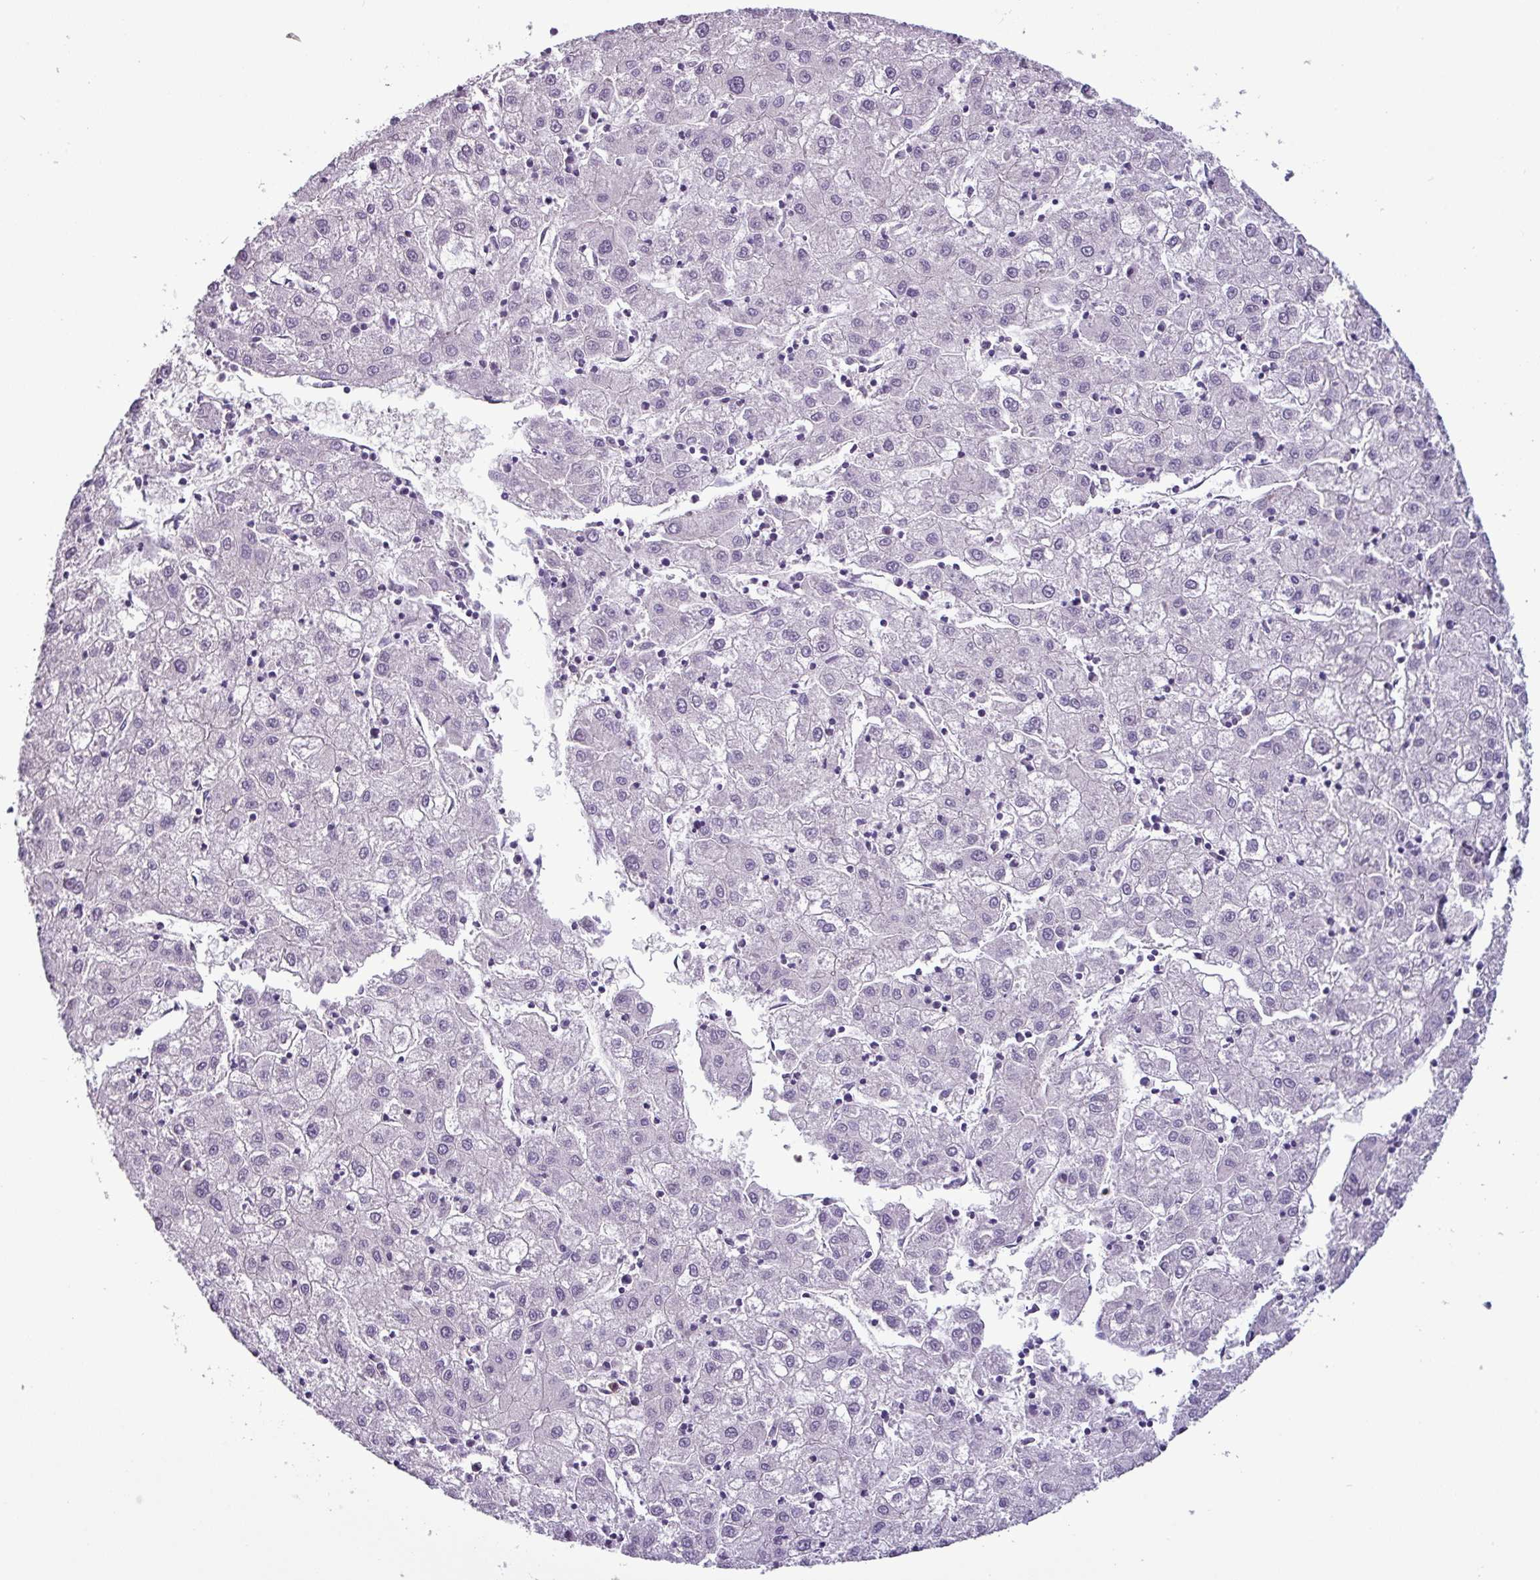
{"staining": {"intensity": "negative", "quantity": "none", "location": "none"}, "tissue": "liver cancer", "cell_type": "Tumor cells", "image_type": "cancer", "snomed": [{"axis": "morphology", "description": "Carcinoma, Hepatocellular, NOS"}, {"axis": "topography", "description": "Liver"}], "caption": "IHC image of neoplastic tissue: human liver cancer (hepatocellular carcinoma) stained with DAB shows no significant protein staining in tumor cells.", "gene": "NPFFR1", "patient": {"sex": "male", "age": 72}}